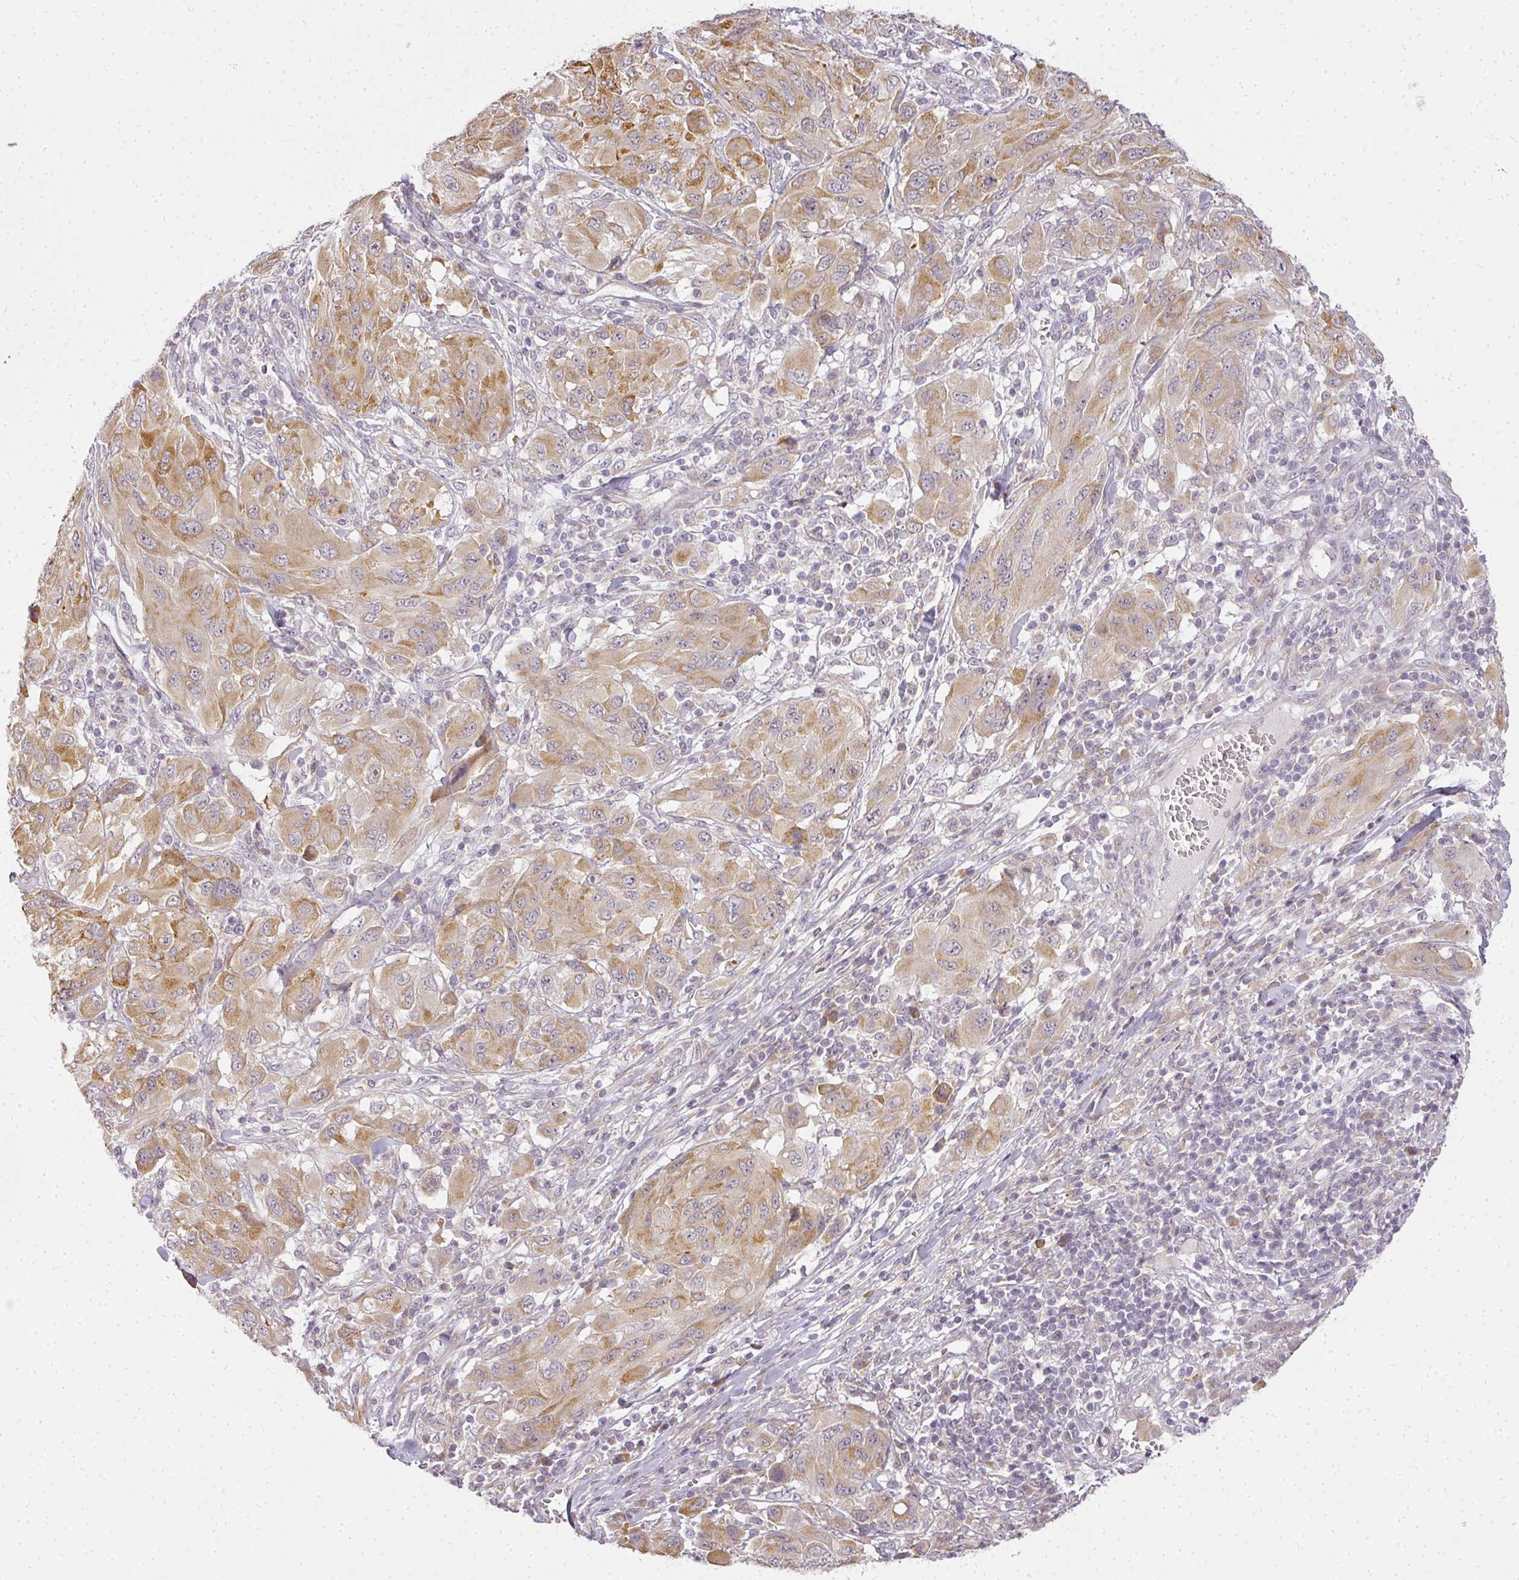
{"staining": {"intensity": "moderate", "quantity": ">75%", "location": "cytoplasmic/membranous"}, "tissue": "melanoma", "cell_type": "Tumor cells", "image_type": "cancer", "snomed": [{"axis": "morphology", "description": "Malignant melanoma, NOS"}, {"axis": "topography", "description": "Skin"}], "caption": "Human melanoma stained with a protein marker displays moderate staining in tumor cells.", "gene": "MED19", "patient": {"sex": "female", "age": 91}}